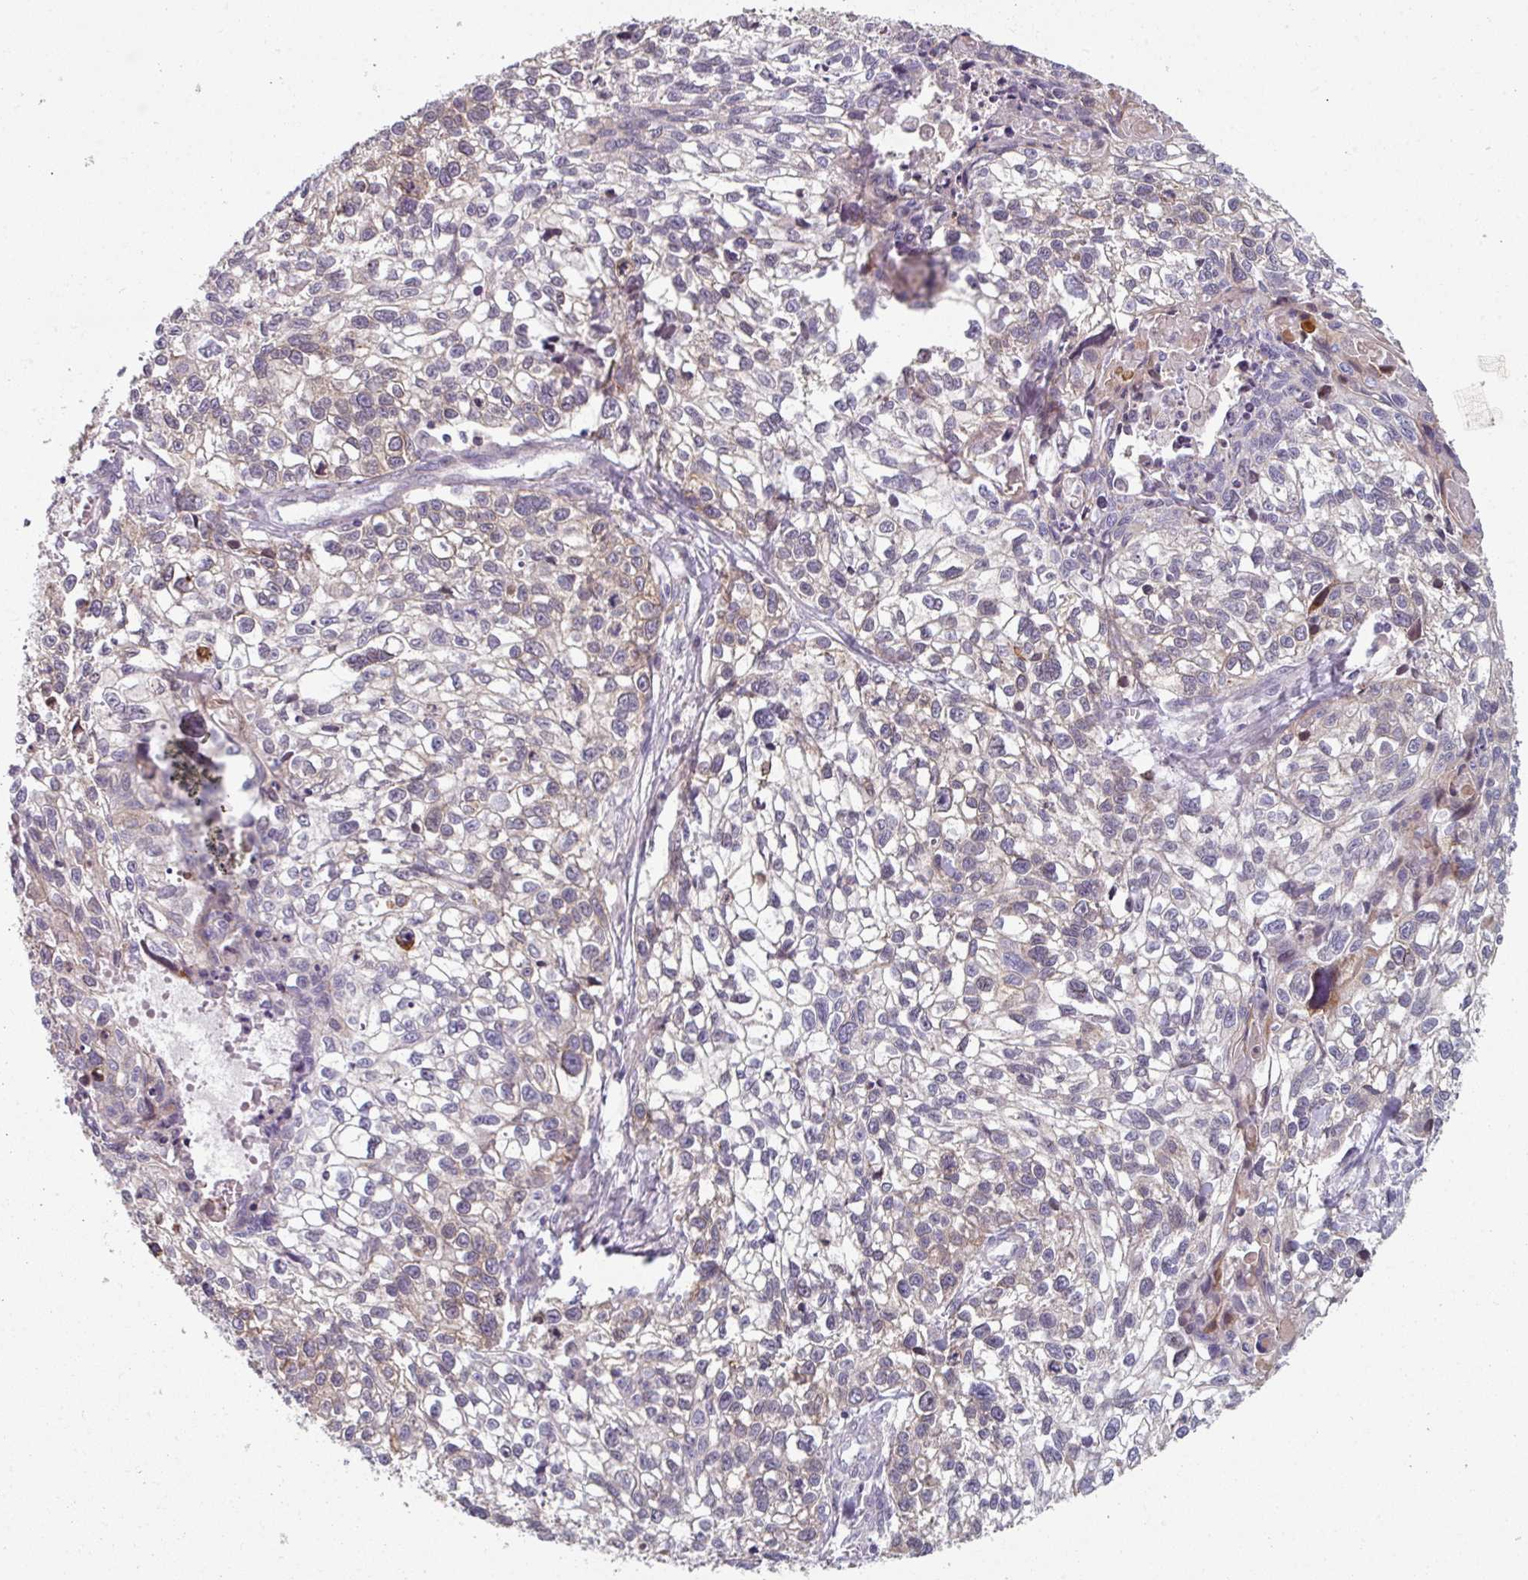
{"staining": {"intensity": "weak", "quantity": "25%-75%", "location": "cytoplasmic/membranous"}, "tissue": "lung cancer", "cell_type": "Tumor cells", "image_type": "cancer", "snomed": [{"axis": "morphology", "description": "Squamous cell carcinoma, NOS"}, {"axis": "topography", "description": "Lung"}], "caption": "IHC micrograph of neoplastic tissue: squamous cell carcinoma (lung) stained using immunohistochemistry reveals low levels of weak protein expression localized specifically in the cytoplasmic/membranous of tumor cells, appearing as a cytoplasmic/membranous brown color.", "gene": "WSB2", "patient": {"sex": "male", "age": 74}}